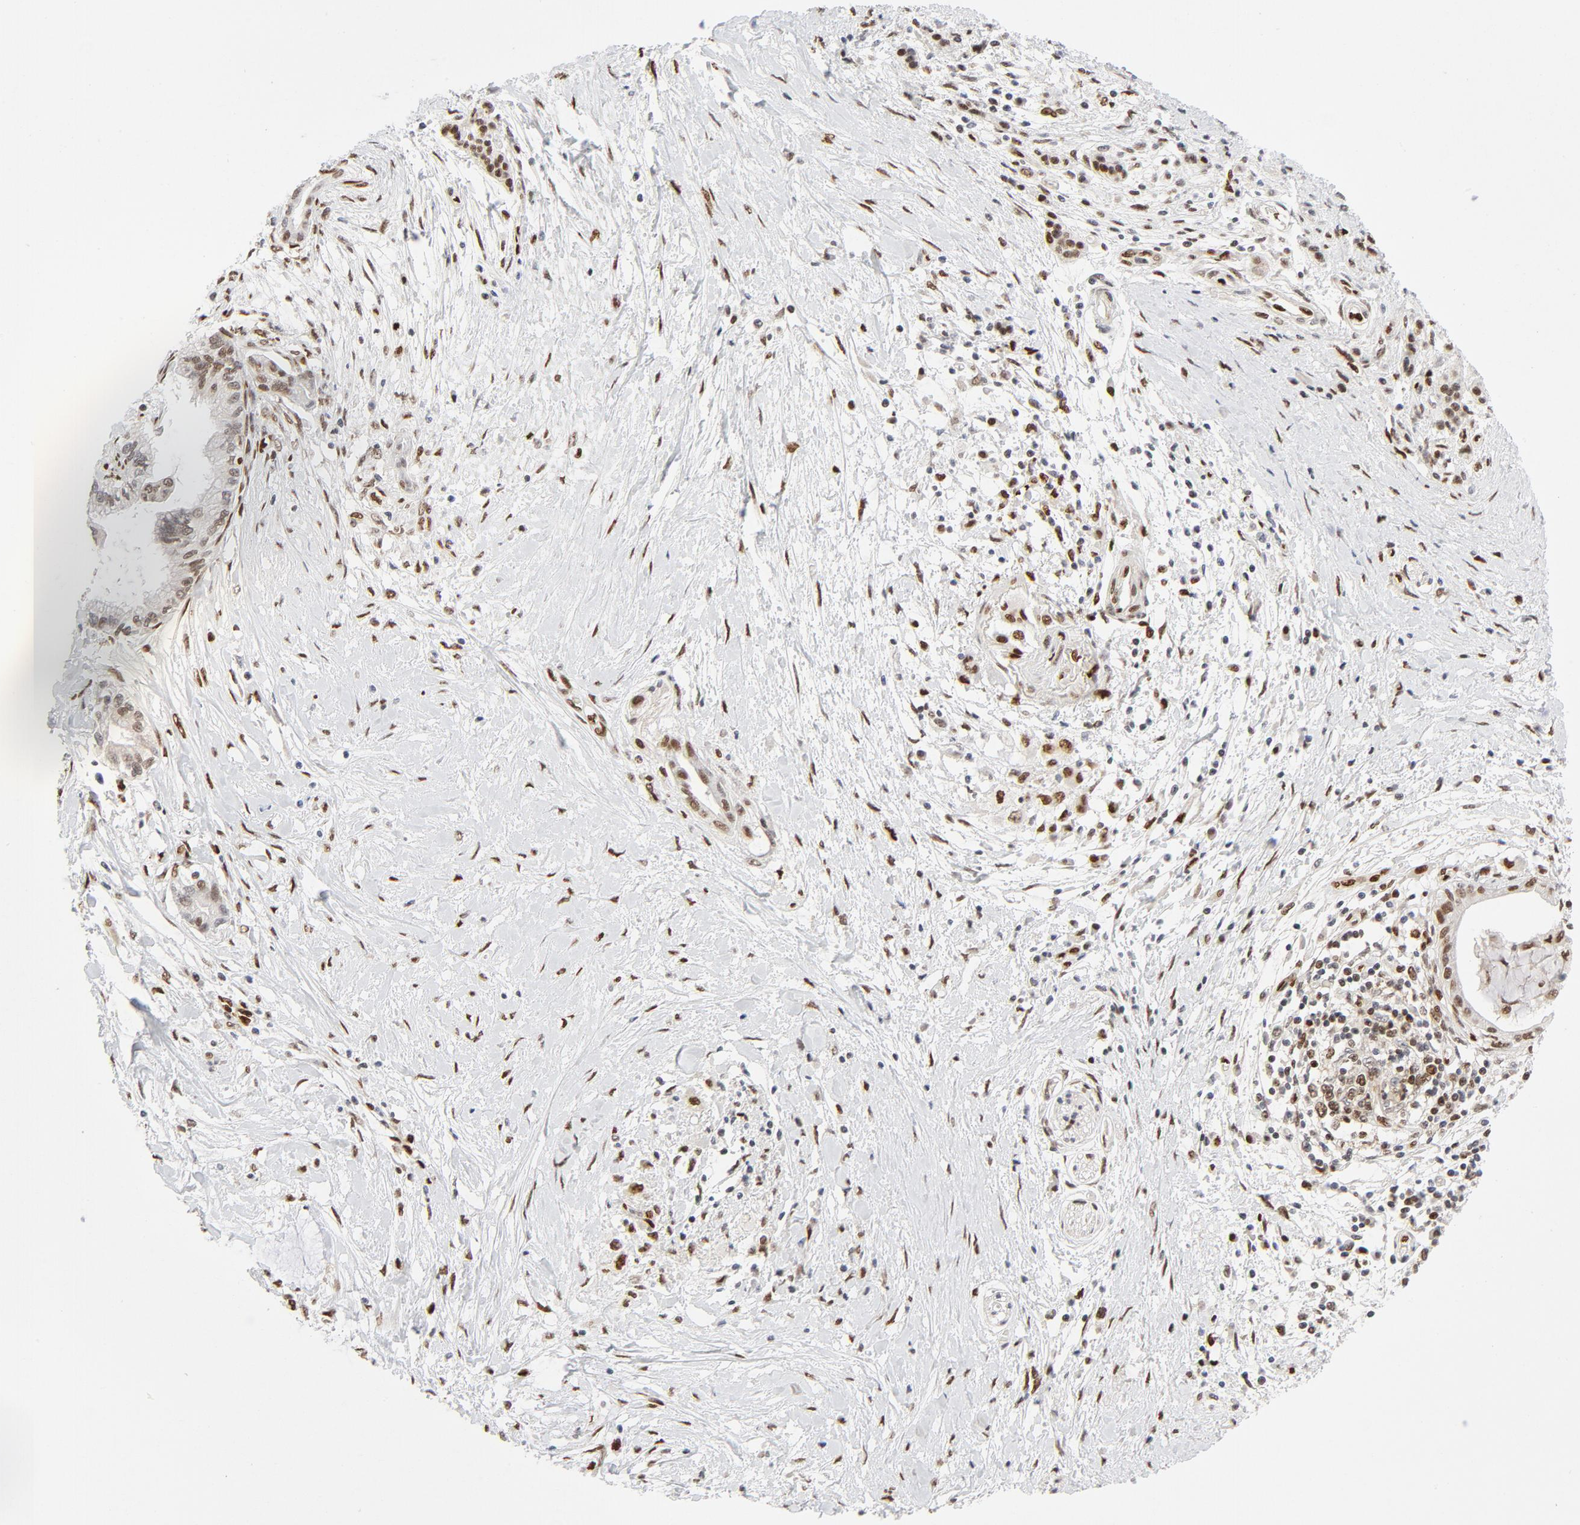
{"staining": {"intensity": "weak", "quantity": "25%-75%", "location": "nuclear"}, "tissue": "pancreatic cancer", "cell_type": "Tumor cells", "image_type": "cancer", "snomed": [{"axis": "morphology", "description": "Adenocarcinoma, NOS"}, {"axis": "topography", "description": "Pancreas"}], "caption": "Protein expression analysis of pancreatic cancer shows weak nuclear positivity in approximately 25%-75% of tumor cells.", "gene": "MEF2A", "patient": {"sex": "female", "age": 64}}